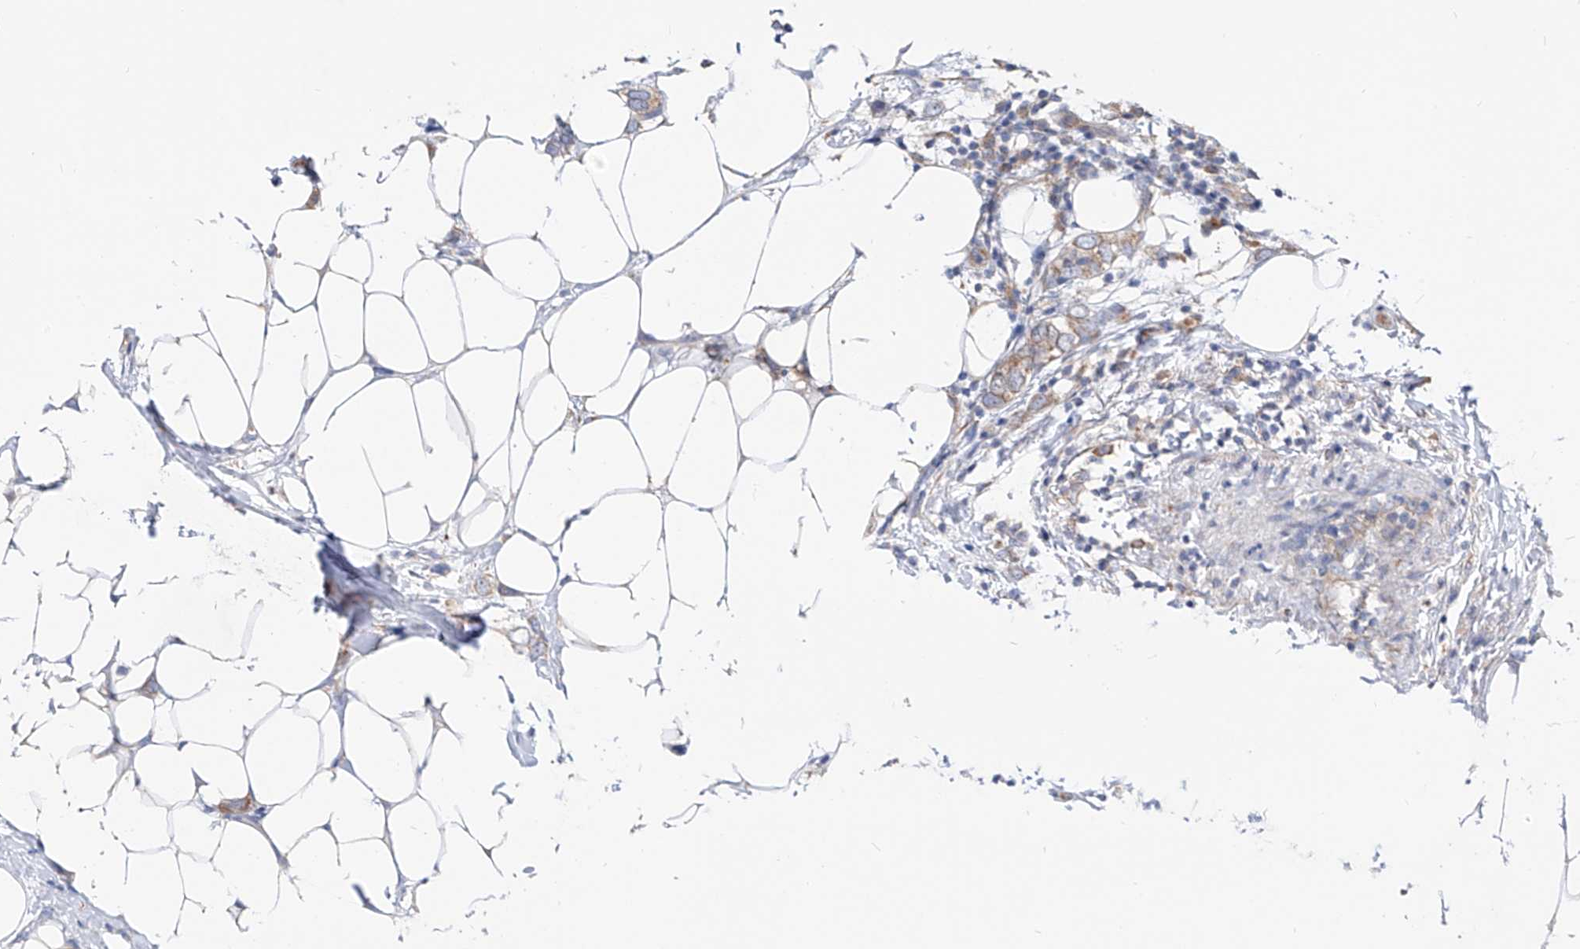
{"staining": {"intensity": "weak", "quantity": "<25%", "location": "cytoplasmic/membranous"}, "tissue": "breast cancer", "cell_type": "Tumor cells", "image_type": "cancer", "snomed": [{"axis": "morphology", "description": "Normal tissue, NOS"}, {"axis": "morphology", "description": "Lobular carcinoma"}, {"axis": "topography", "description": "Breast"}], "caption": "Immunohistochemistry (IHC) photomicrograph of human breast cancer stained for a protein (brown), which demonstrates no staining in tumor cells. (Brightfield microscopy of DAB (3,3'-diaminobenzidine) IHC at high magnification).", "gene": "UFL1", "patient": {"sex": "female", "age": 47}}